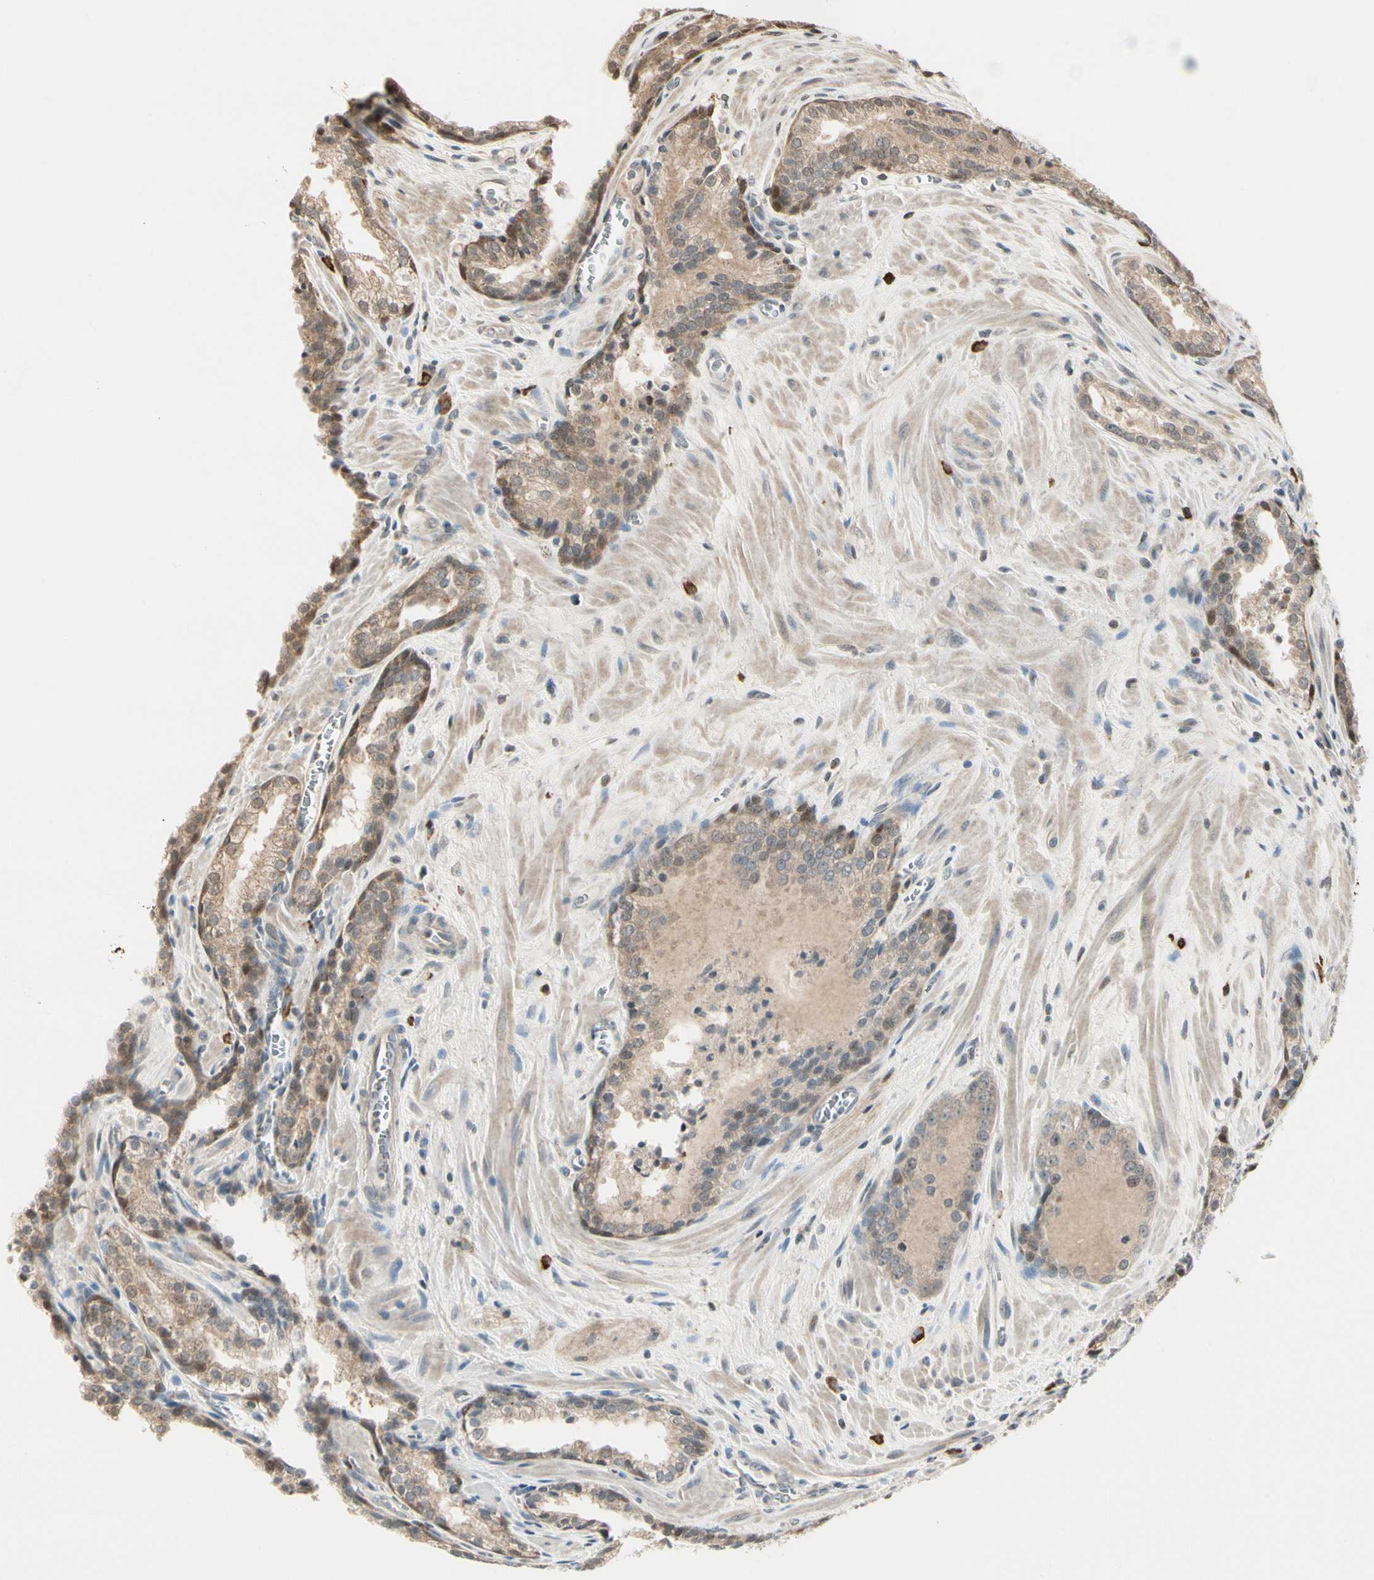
{"staining": {"intensity": "moderate", "quantity": ">75%", "location": "cytoplasmic/membranous"}, "tissue": "prostate cancer", "cell_type": "Tumor cells", "image_type": "cancer", "snomed": [{"axis": "morphology", "description": "Adenocarcinoma, Low grade"}, {"axis": "topography", "description": "Prostate"}], "caption": "This is a micrograph of immunohistochemistry staining of adenocarcinoma (low-grade) (prostate), which shows moderate positivity in the cytoplasmic/membranous of tumor cells.", "gene": "EVC", "patient": {"sex": "male", "age": 60}}